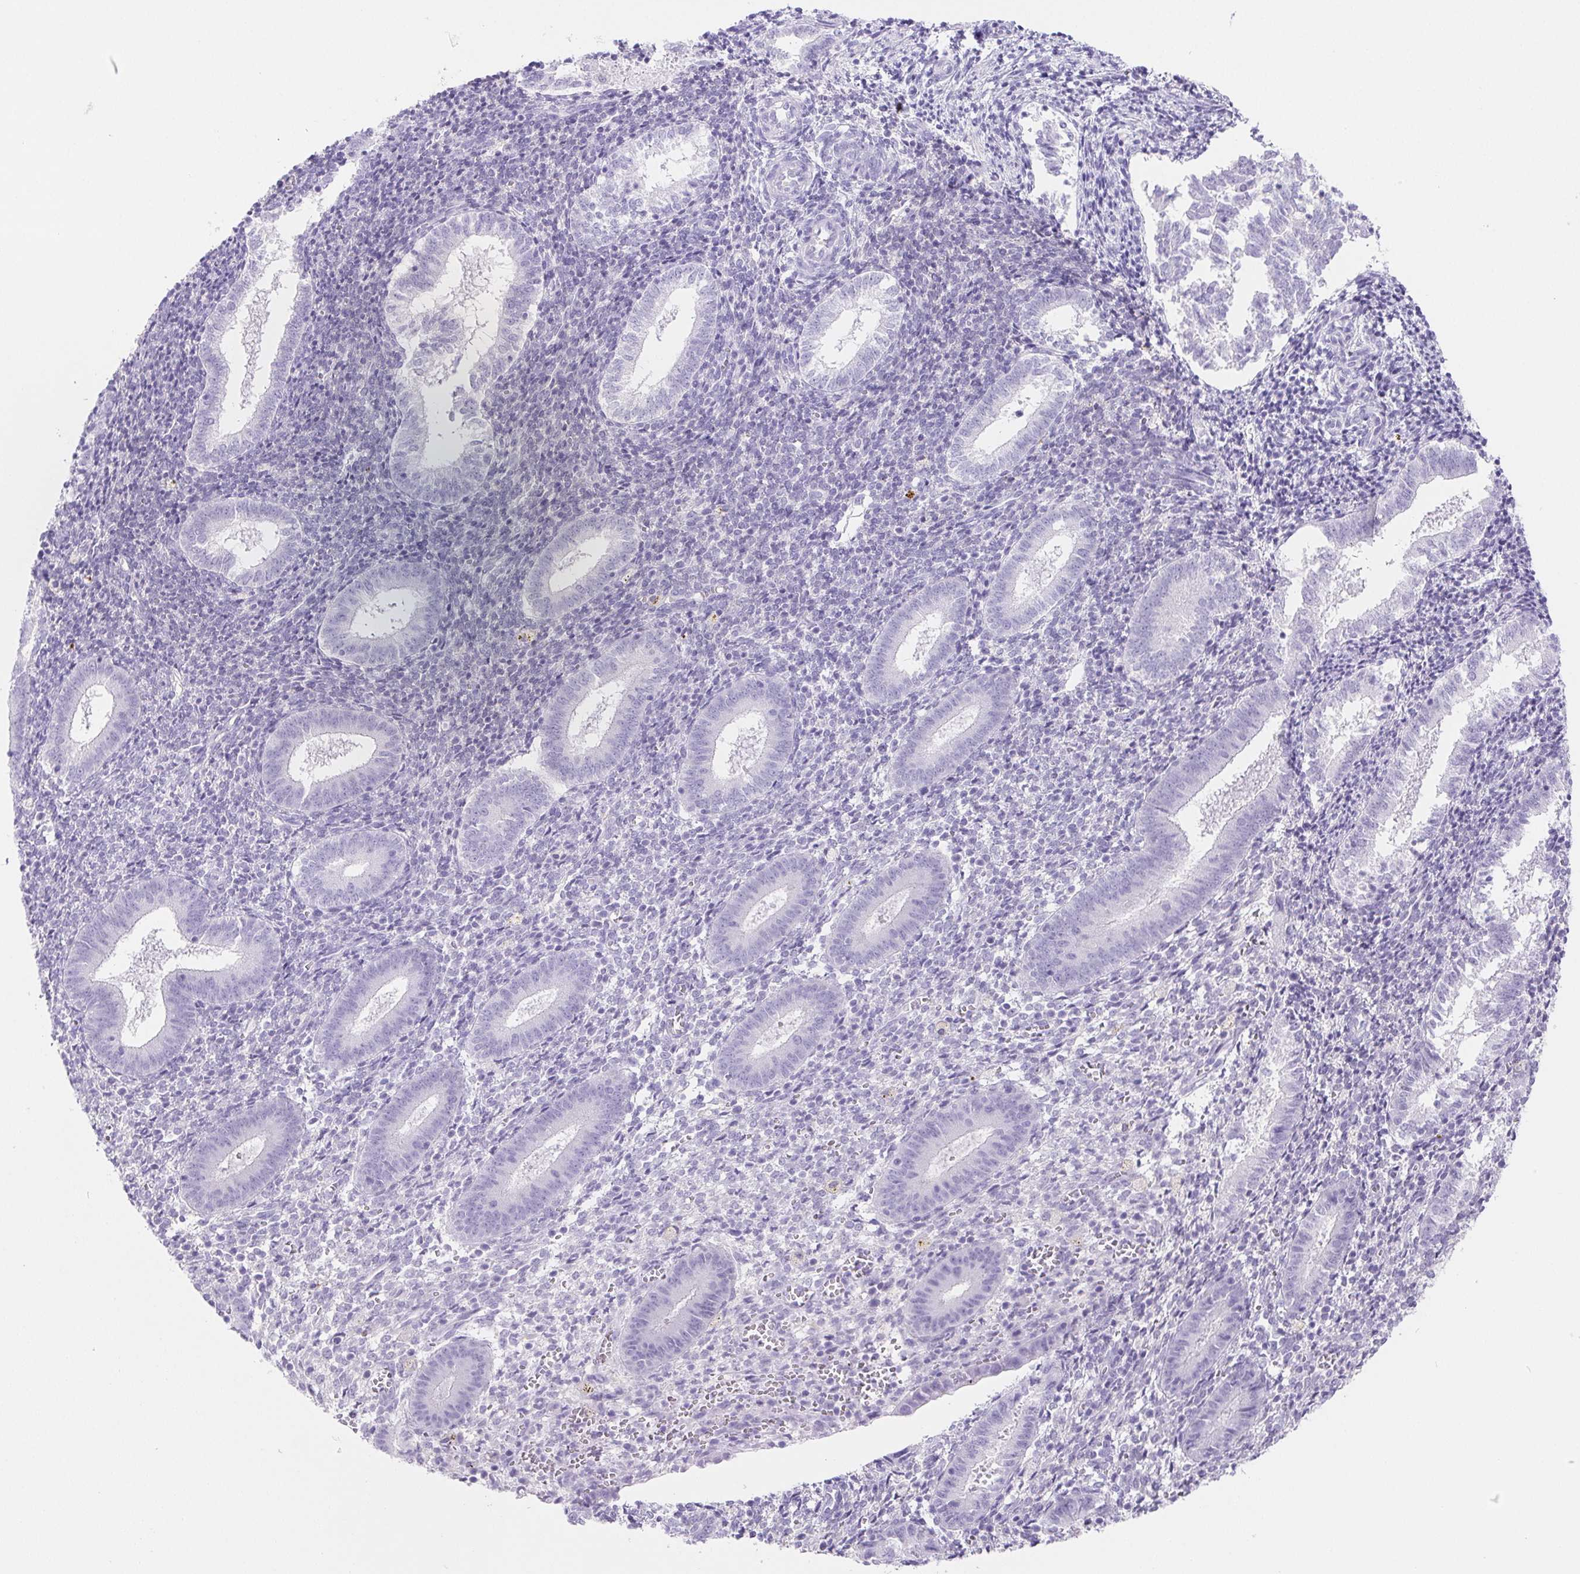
{"staining": {"intensity": "negative", "quantity": "none", "location": "none"}, "tissue": "endometrium", "cell_type": "Cells in endometrial stroma", "image_type": "normal", "snomed": [{"axis": "morphology", "description": "Normal tissue, NOS"}, {"axis": "topography", "description": "Endometrium"}], "caption": "The histopathology image displays no significant positivity in cells in endometrial stroma of endometrium.", "gene": "PNLIP", "patient": {"sex": "female", "age": 25}}